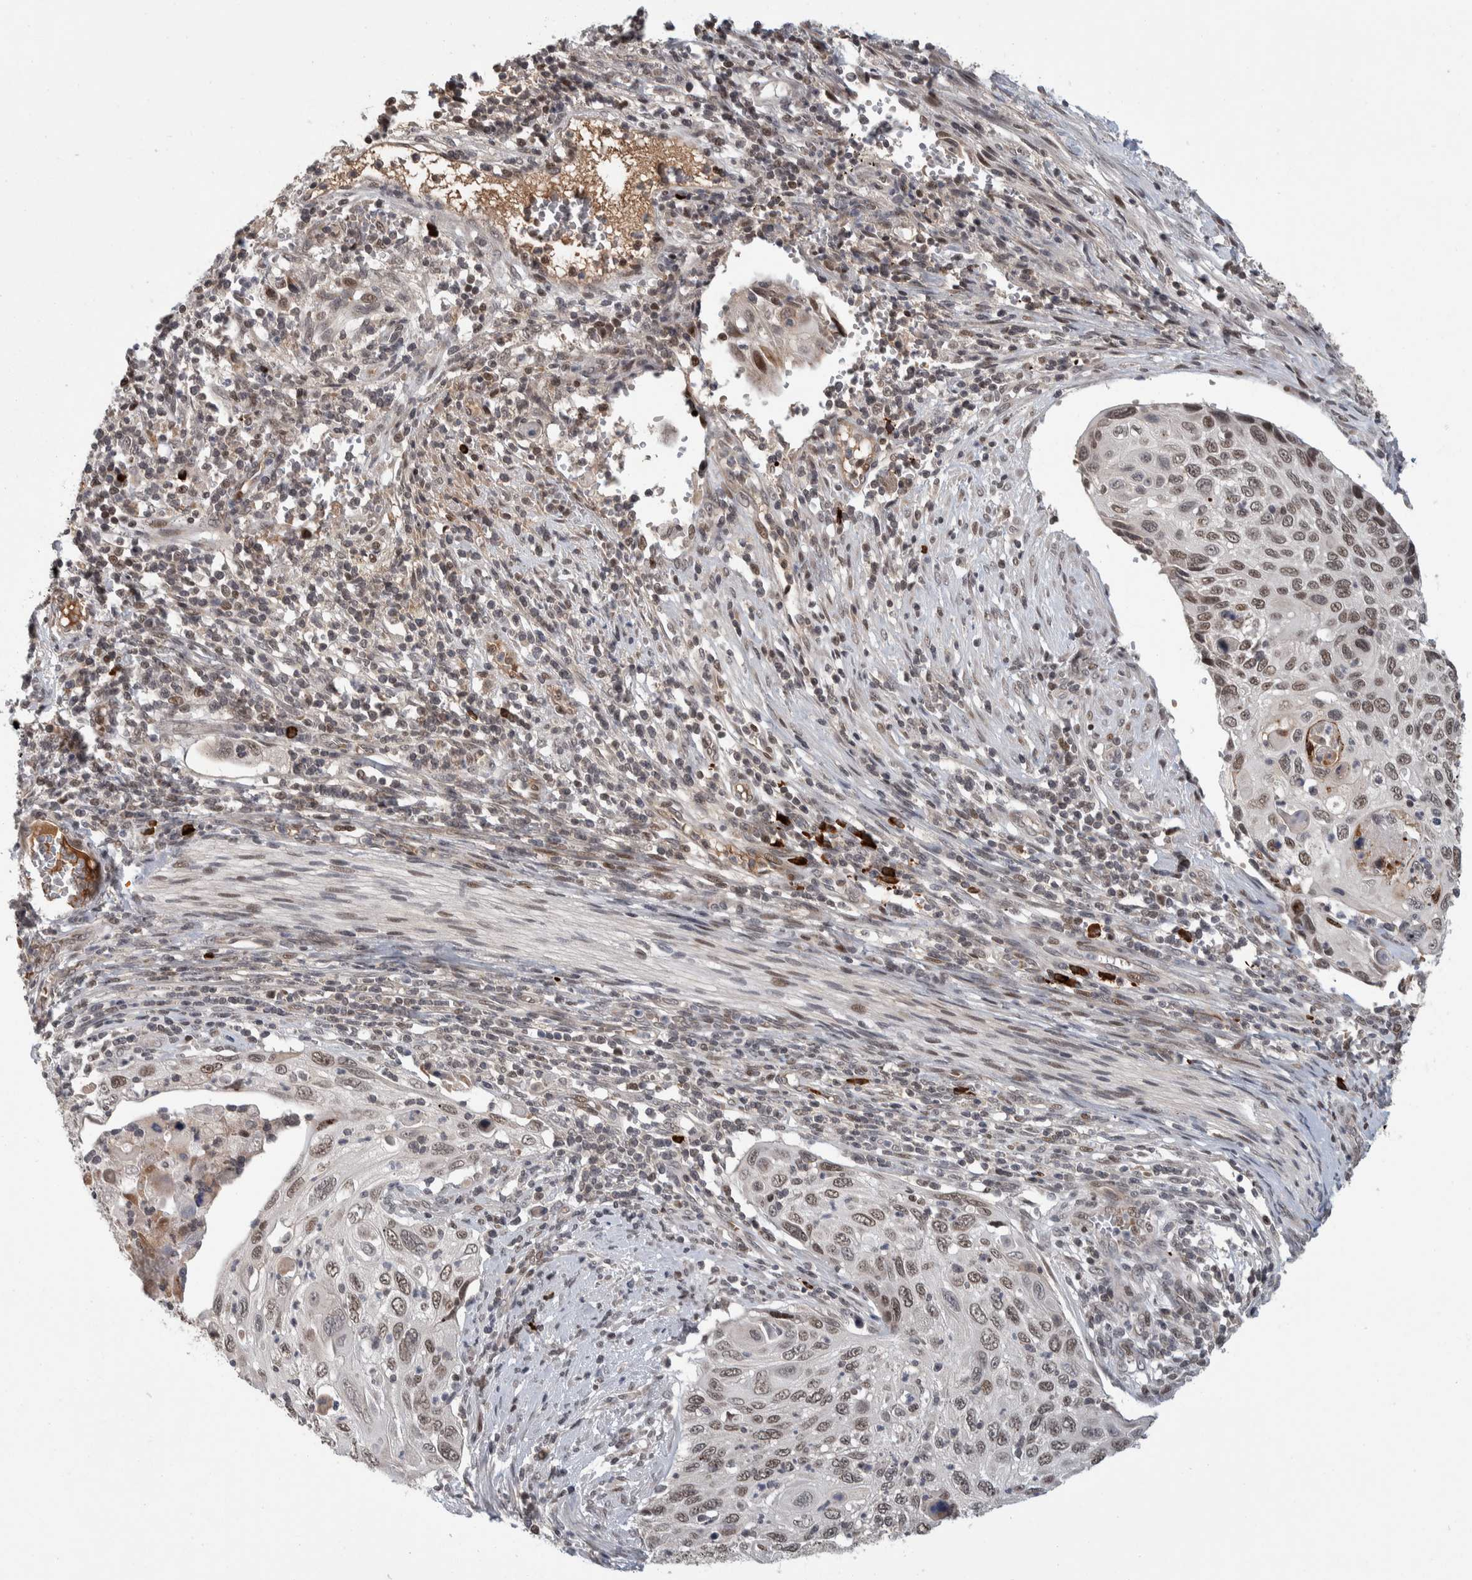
{"staining": {"intensity": "moderate", "quantity": "25%-75%", "location": "nuclear"}, "tissue": "cervical cancer", "cell_type": "Tumor cells", "image_type": "cancer", "snomed": [{"axis": "morphology", "description": "Squamous cell carcinoma, NOS"}, {"axis": "topography", "description": "Cervix"}], "caption": "Protein expression analysis of squamous cell carcinoma (cervical) displays moderate nuclear expression in approximately 25%-75% of tumor cells.", "gene": "ZNF592", "patient": {"sex": "female", "age": 70}}